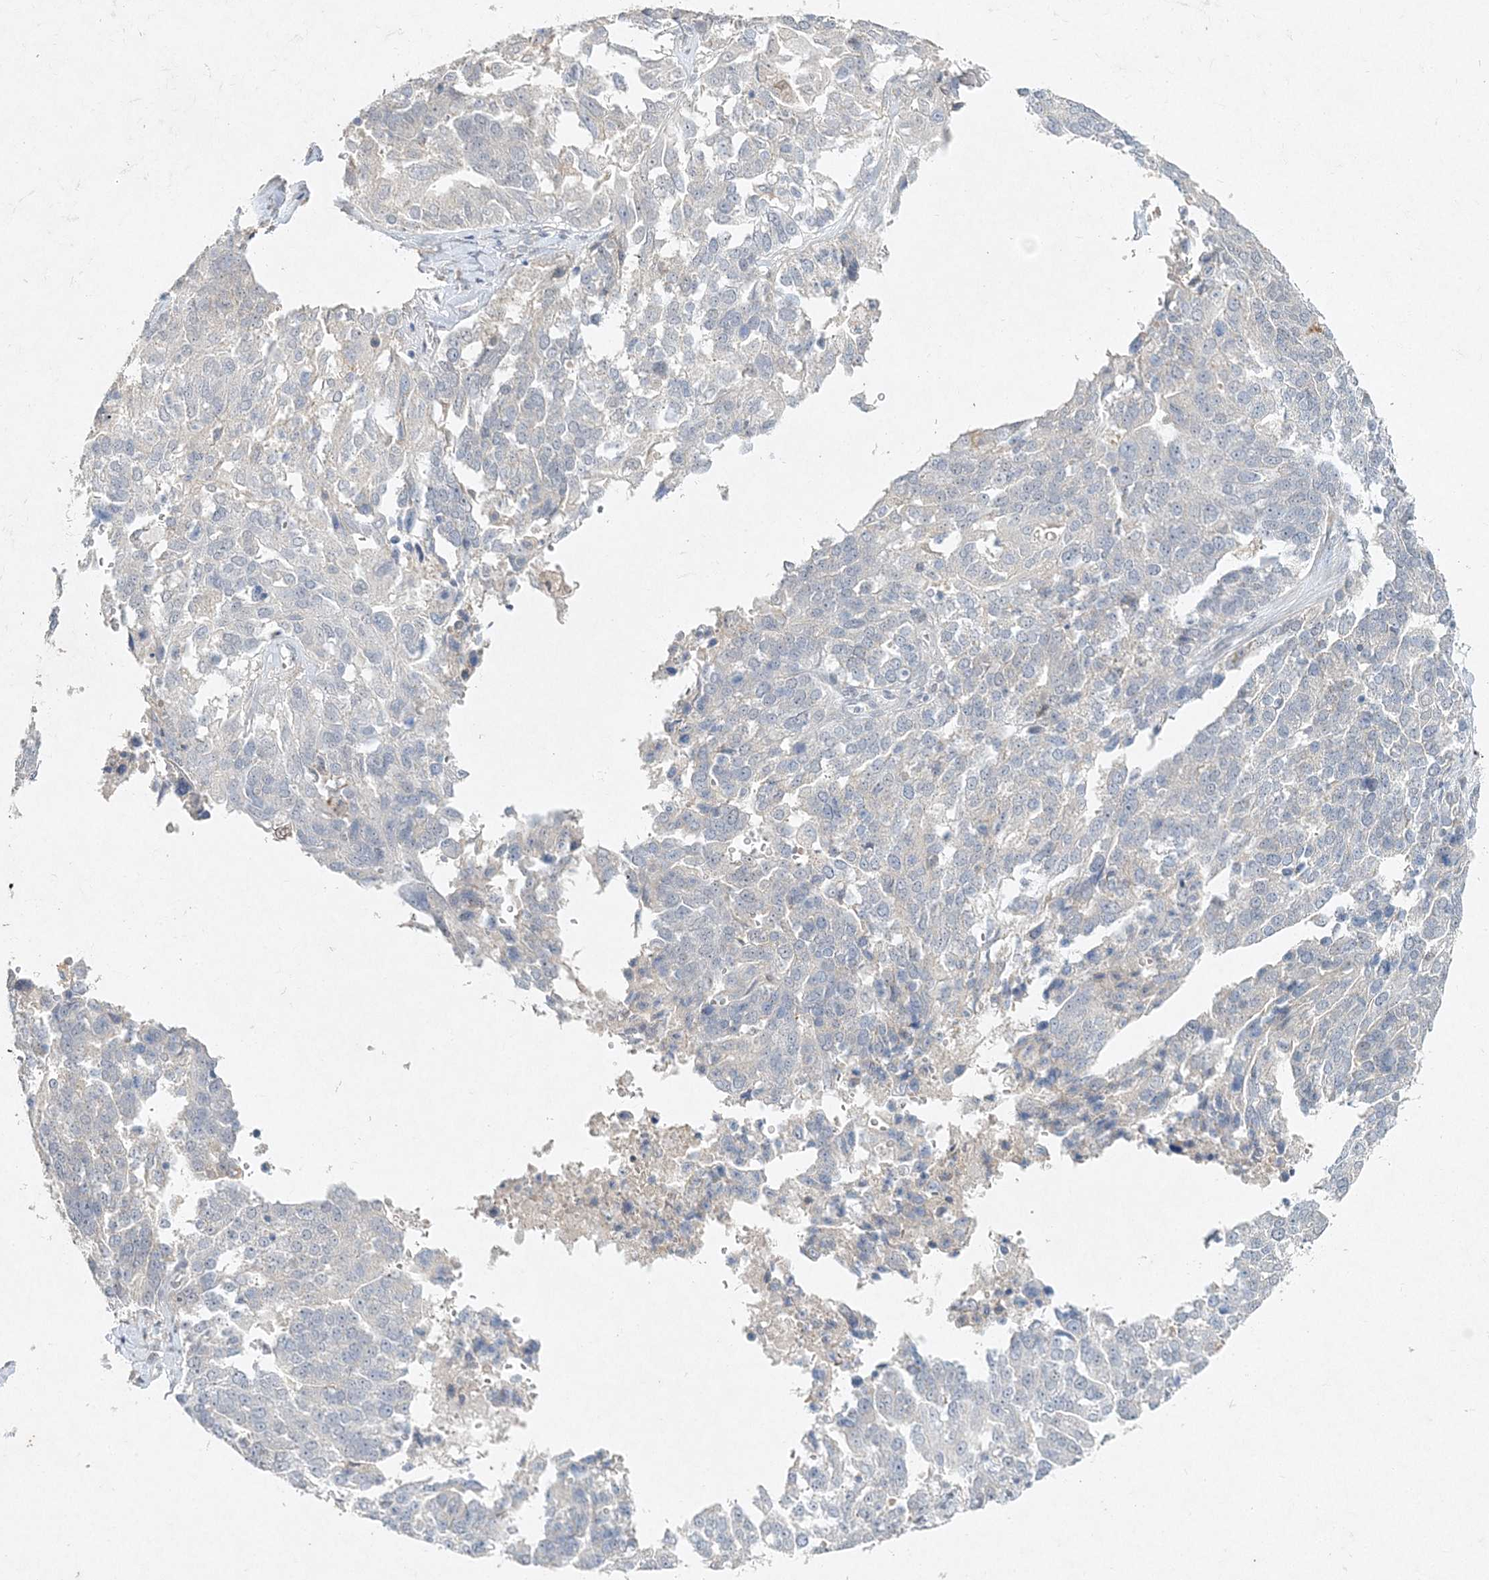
{"staining": {"intensity": "negative", "quantity": "none", "location": "none"}, "tissue": "ovarian cancer", "cell_type": "Tumor cells", "image_type": "cancer", "snomed": [{"axis": "morphology", "description": "Cystadenocarcinoma, serous, NOS"}, {"axis": "topography", "description": "Ovary"}], "caption": "Ovarian cancer (serous cystadenocarcinoma) was stained to show a protein in brown. There is no significant expression in tumor cells.", "gene": "MAT2B", "patient": {"sex": "female", "age": 44}}